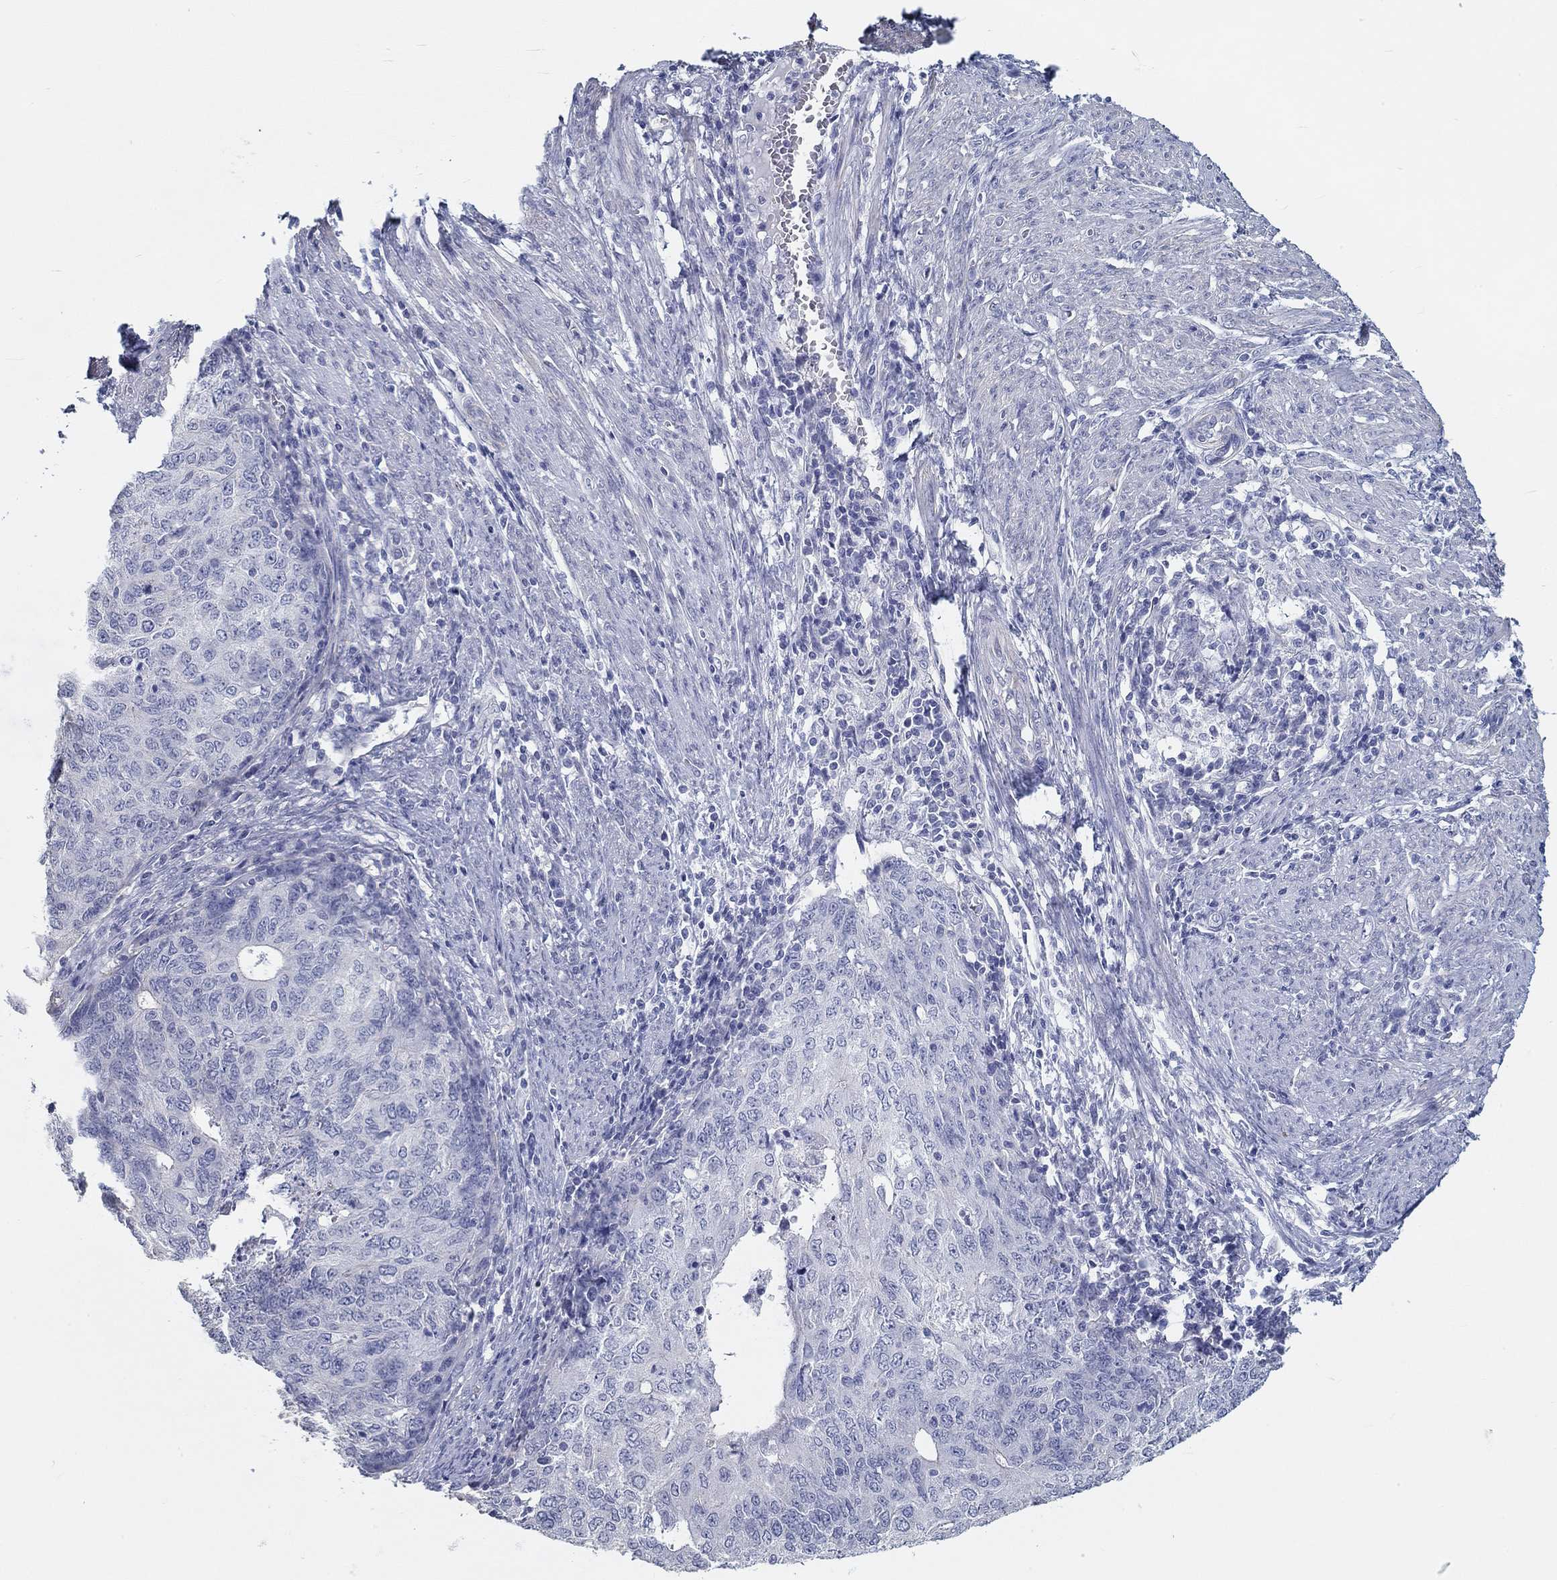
{"staining": {"intensity": "negative", "quantity": "none", "location": "none"}, "tissue": "endometrial cancer", "cell_type": "Tumor cells", "image_type": "cancer", "snomed": [{"axis": "morphology", "description": "Adenocarcinoma, NOS"}, {"axis": "topography", "description": "Endometrium"}], "caption": "The photomicrograph exhibits no significant staining in tumor cells of endometrial cancer.", "gene": "CRYGD", "patient": {"sex": "female", "age": 82}}